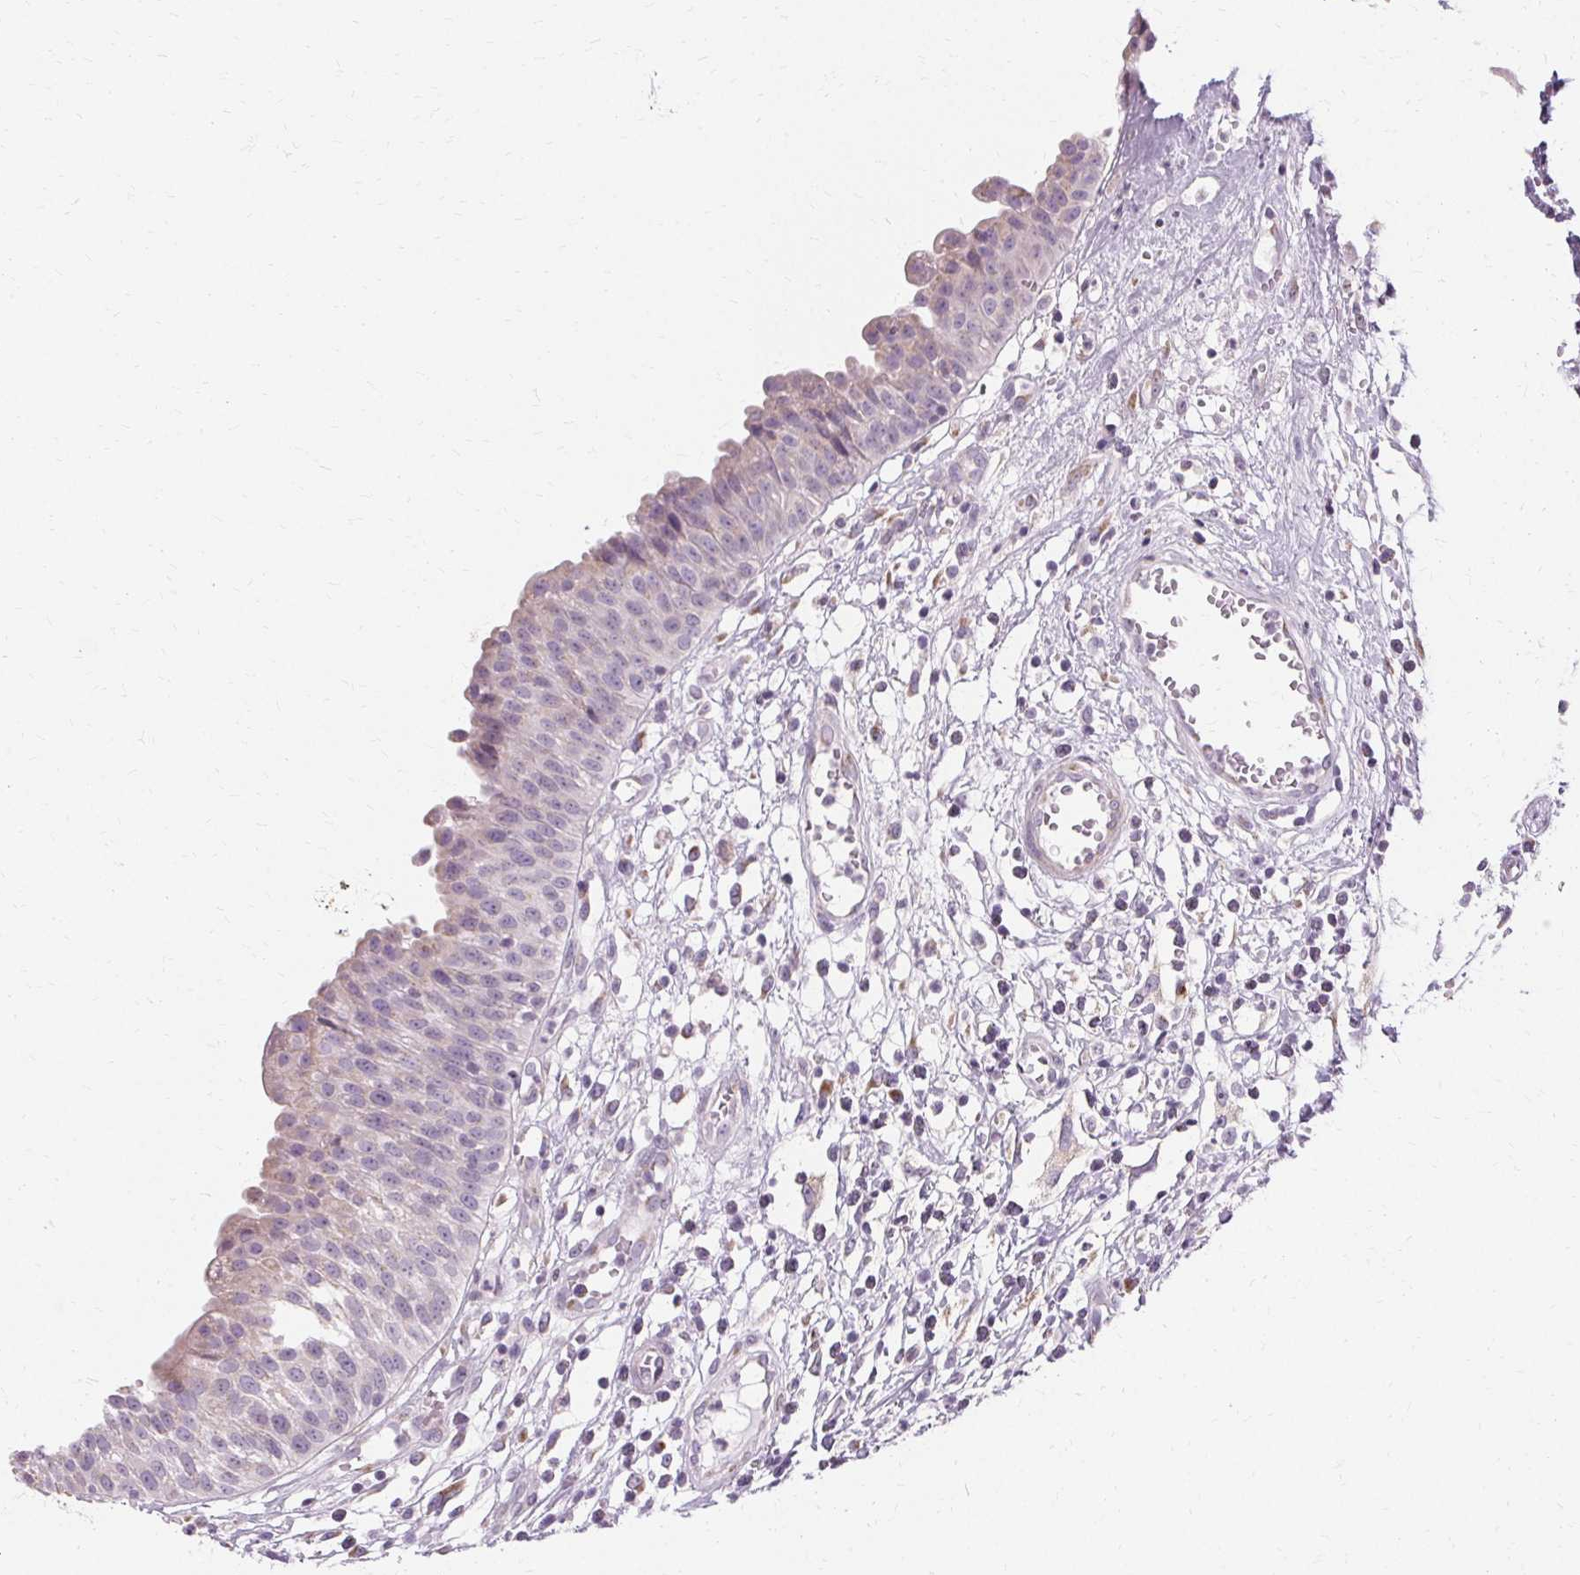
{"staining": {"intensity": "negative", "quantity": "none", "location": "none"}, "tissue": "urinary bladder", "cell_type": "Urothelial cells", "image_type": "normal", "snomed": [{"axis": "morphology", "description": "Normal tissue, NOS"}, {"axis": "topography", "description": "Urinary bladder"}], "caption": "DAB immunohistochemical staining of unremarkable human urinary bladder shows no significant staining in urothelial cells.", "gene": "FCRL3", "patient": {"sex": "male", "age": 64}}